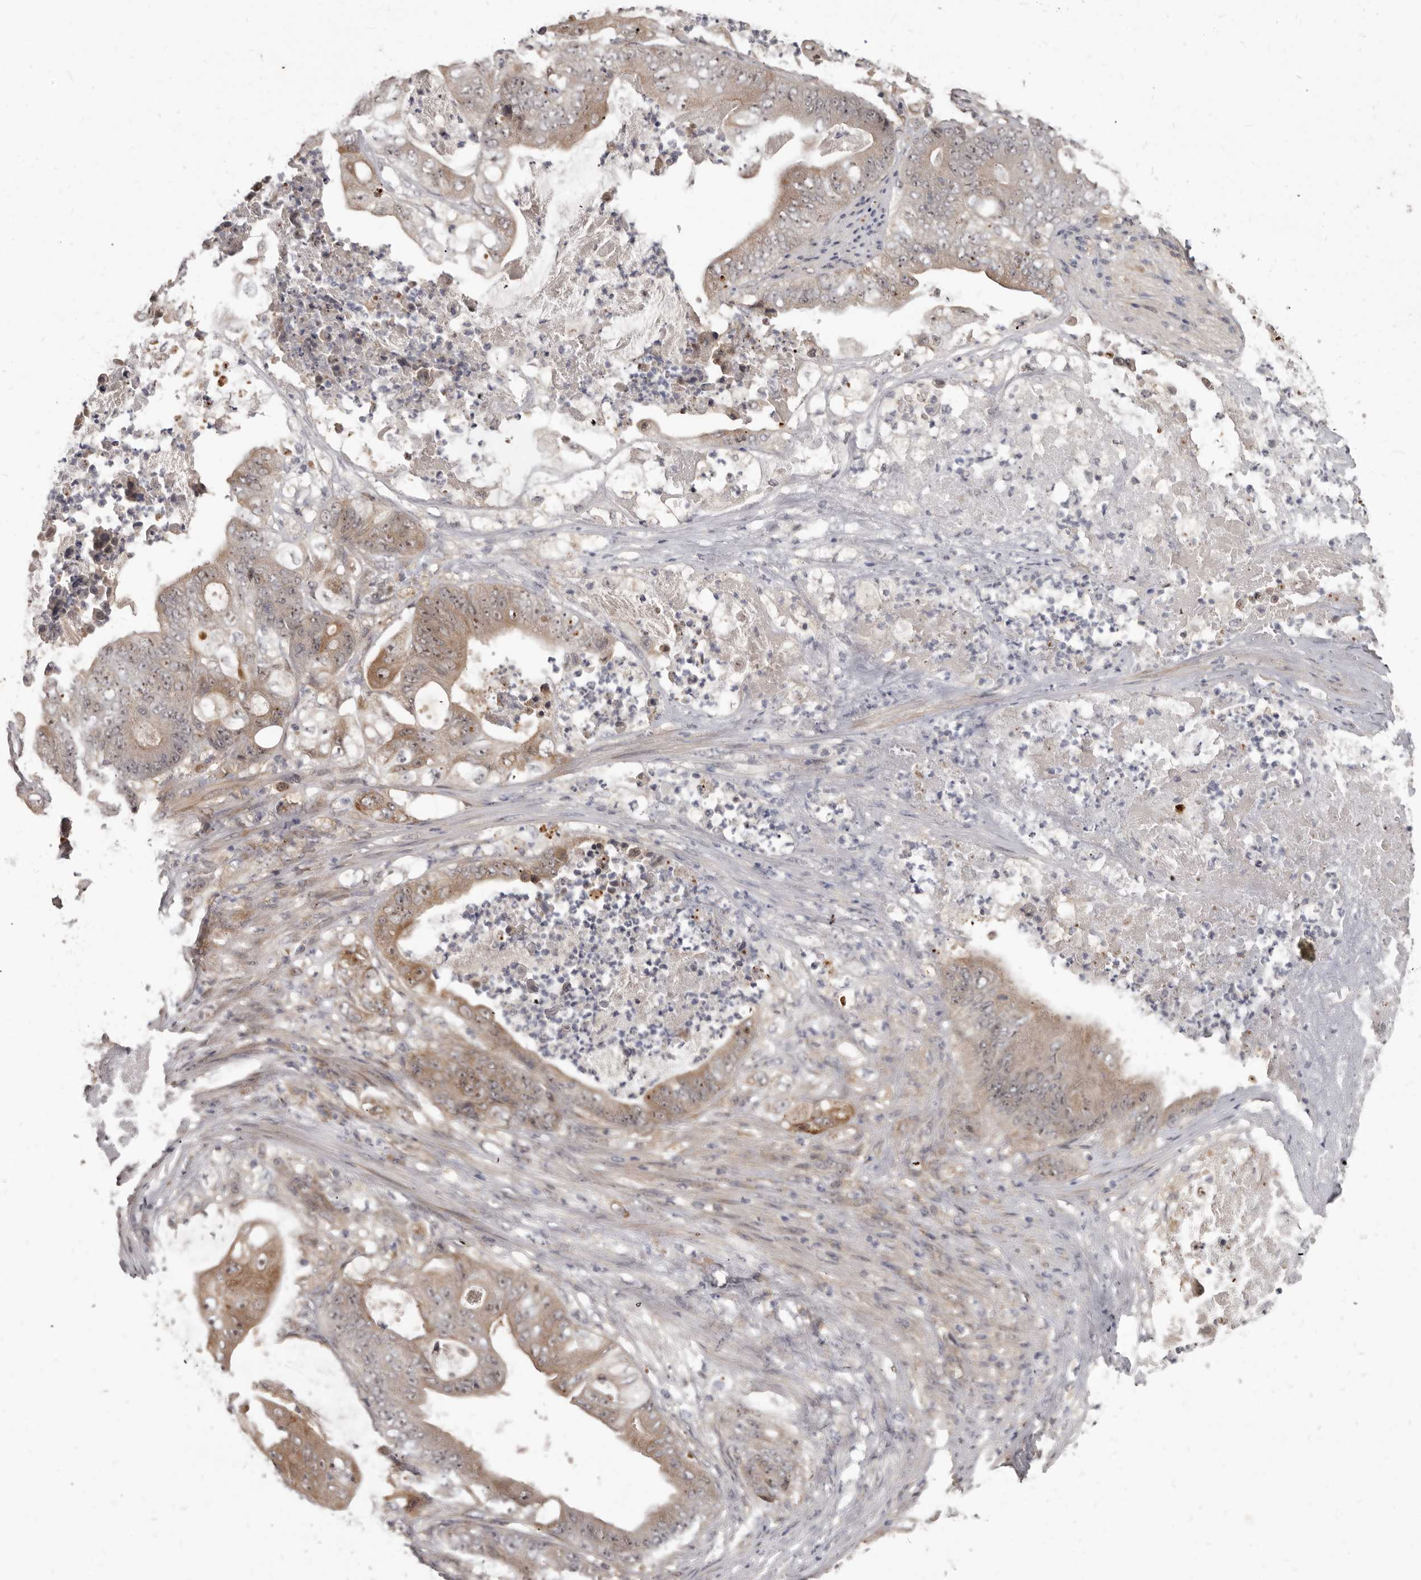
{"staining": {"intensity": "moderate", "quantity": ">75%", "location": "cytoplasmic/membranous"}, "tissue": "stomach cancer", "cell_type": "Tumor cells", "image_type": "cancer", "snomed": [{"axis": "morphology", "description": "Adenocarcinoma, NOS"}, {"axis": "topography", "description": "Stomach"}], "caption": "Protein expression analysis of human stomach cancer (adenocarcinoma) reveals moderate cytoplasmic/membranous expression in about >75% of tumor cells.", "gene": "BAD", "patient": {"sex": "female", "age": 73}}